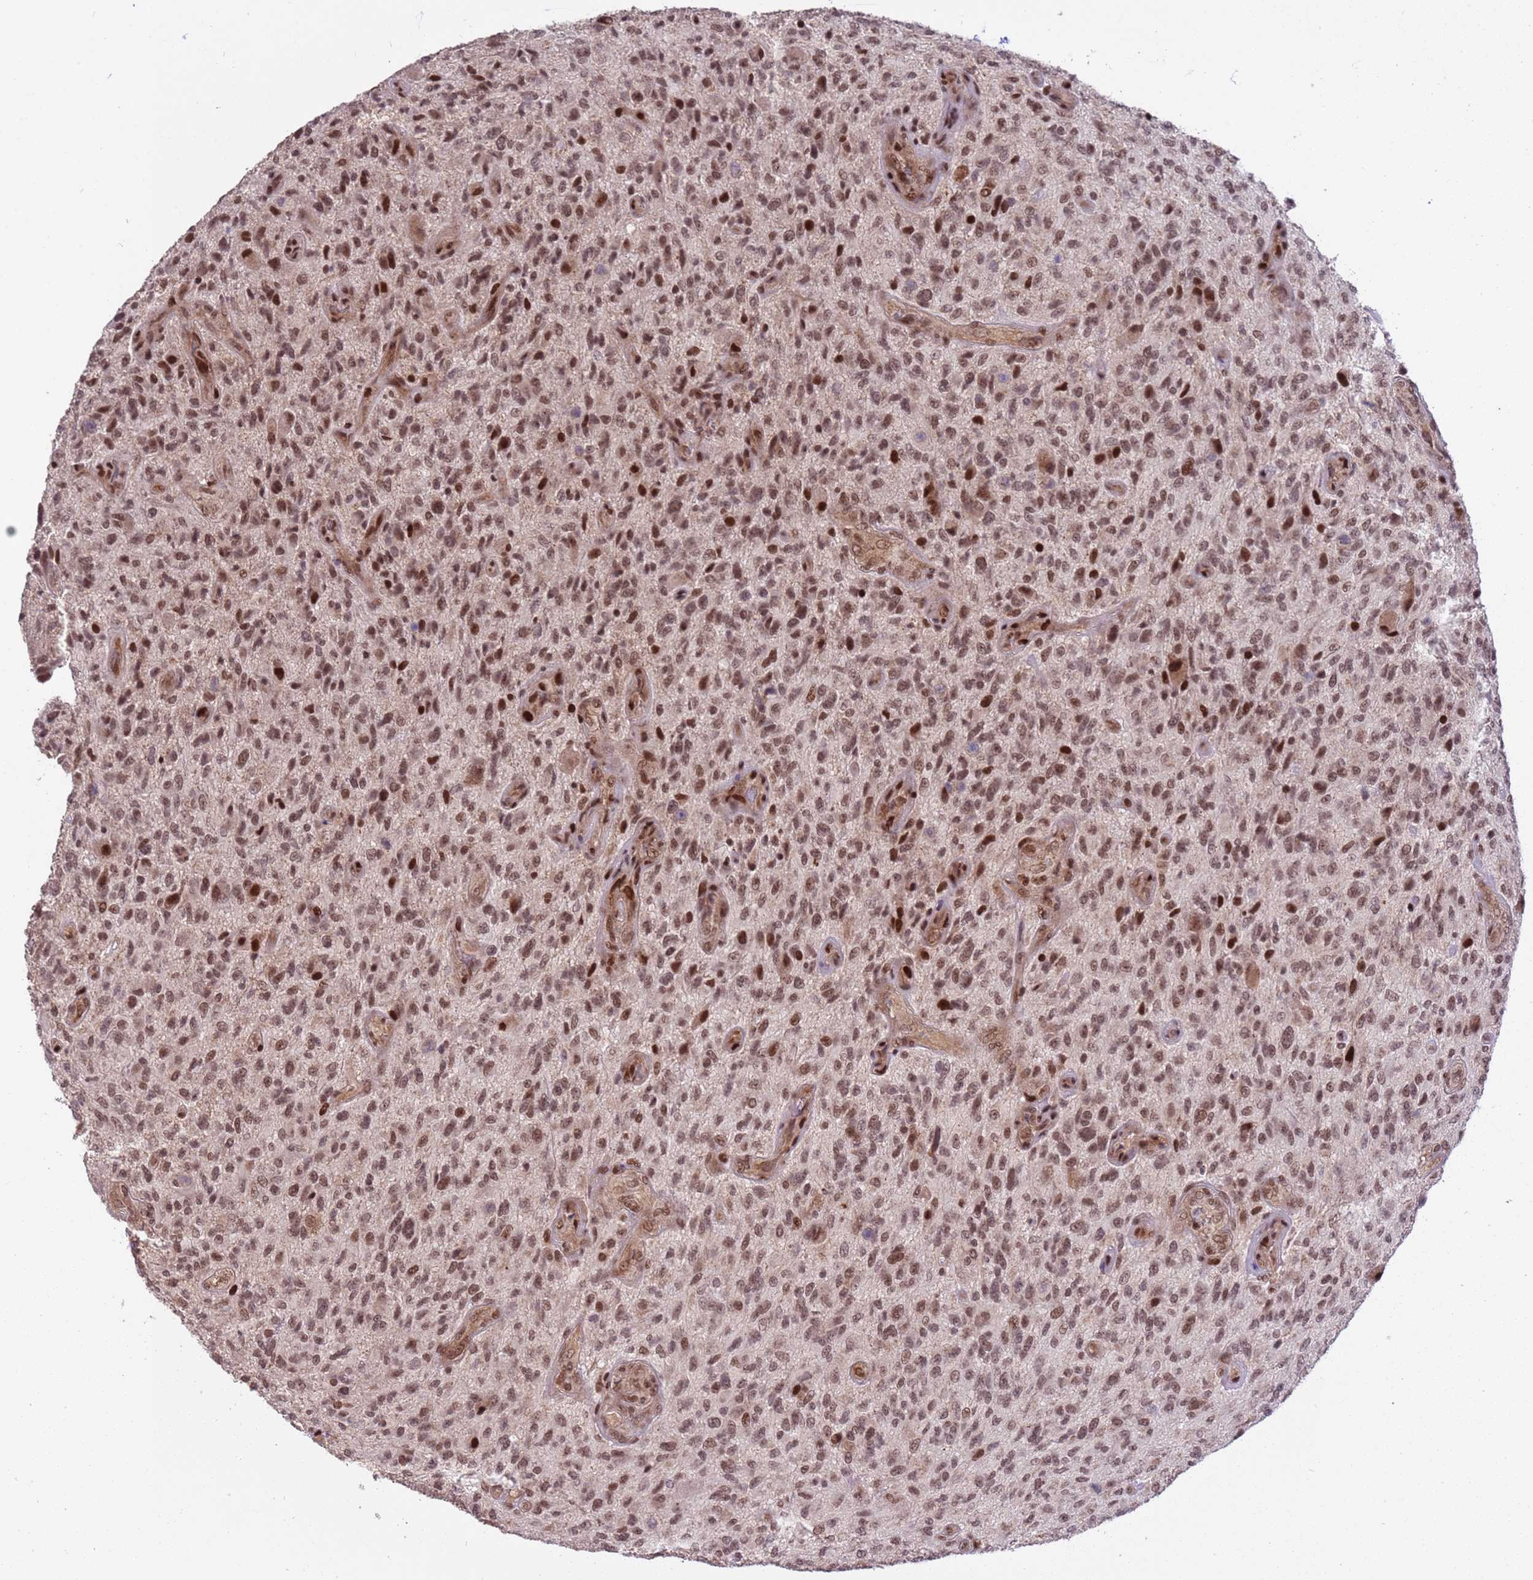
{"staining": {"intensity": "moderate", "quantity": ">75%", "location": "nuclear"}, "tissue": "glioma", "cell_type": "Tumor cells", "image_type": "cancer", "snomed": [{"axis": "morphology", "description": "Glioma, malignant, High grade"}, {"axis": "topography", "description": "Brain"}], "caption": "Glioma stained with a protein marker reveals moderate staining in tumor cells.", "gene": "PPM1H", "patient": {"sex": "male", "age": 47}}